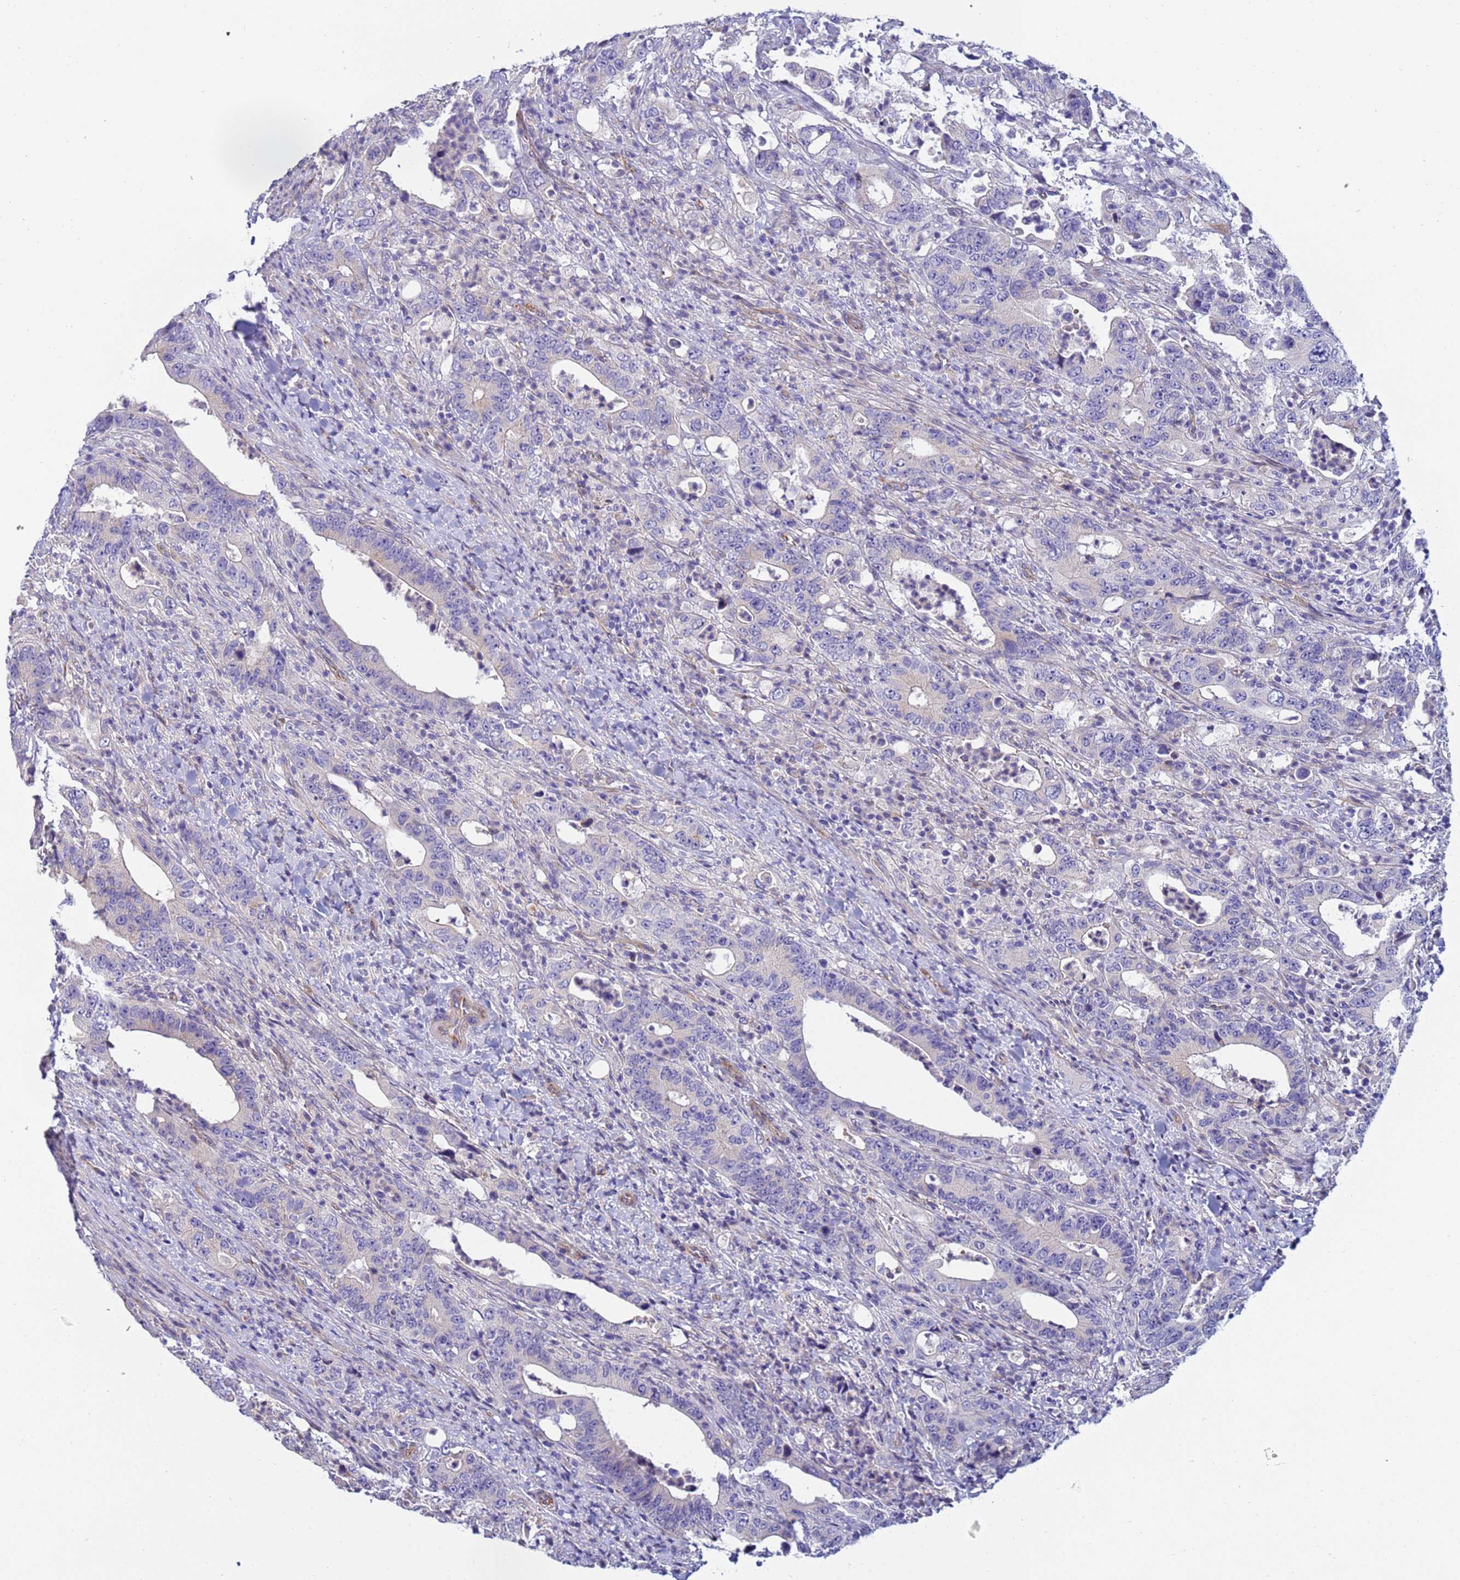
{"staining": {"intensity": "negative", "quantity": "none", "location": "none"}, "tissue": "colorectal cancer", "cell_type": "Tumor cells", "image_type": "cancer", "snomed": [{"axis": "morphology", "description": "Adenocarcinoma, NOS"}, {"axis": "topography", "description": "Colon"}], "caption": "This is a micrograph of immunohistochemistry staining of colorectal cancer (adenocarcinoma), which shows no positivity in tumor cells.", "gene": "TRPC6", "patient": {"sex": "female", "age": 75}}